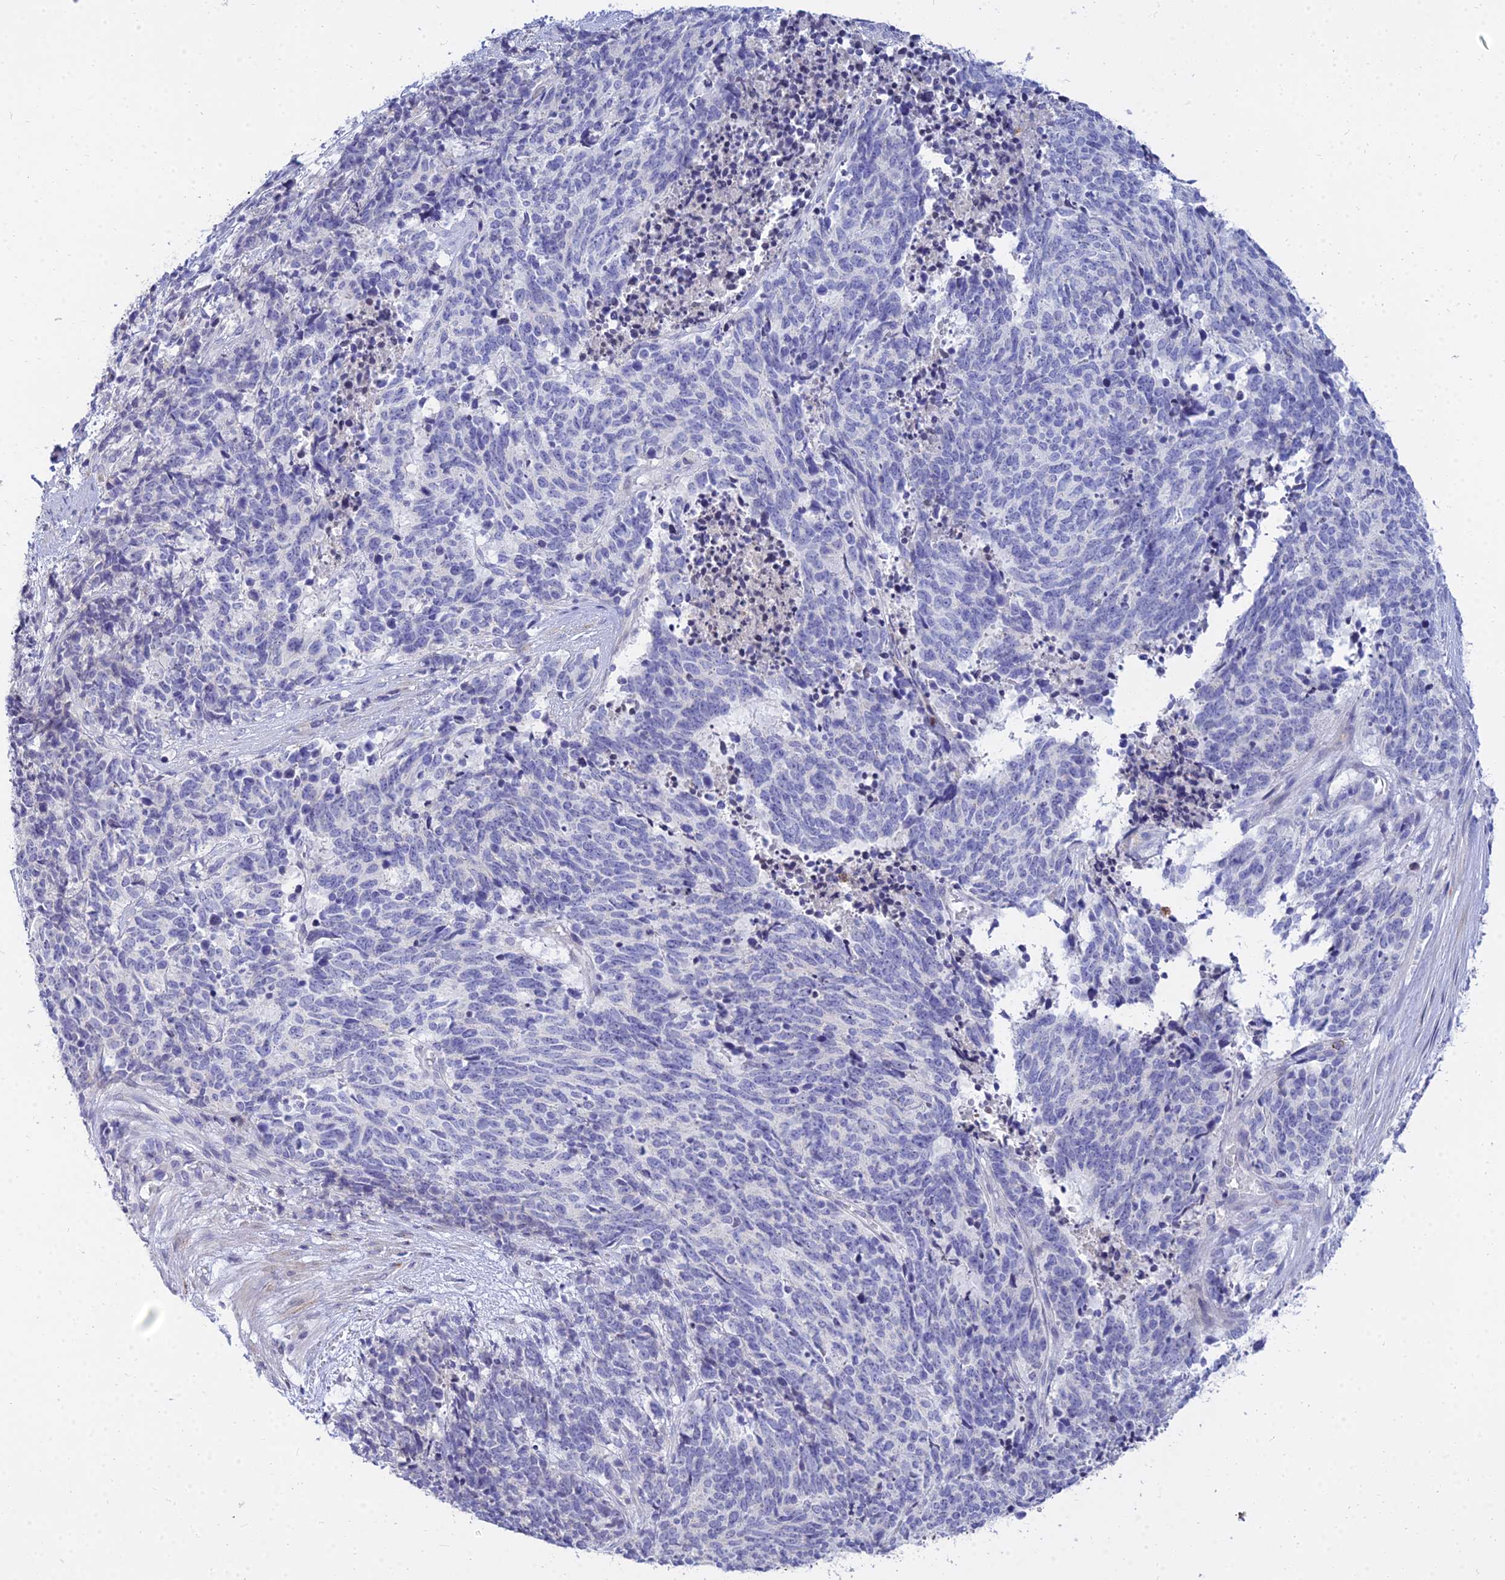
{"staining": {"intensity": "negative", "quantity": "none", "location": "none"}, "tissue": "cervical cancer", "cell_type": "Tumor cells", "image_type": "cancer", "snomed": [{"axis": "morphology", "description": "Squamous cell carcinoma, NOS"}, {"axis": "topography", "description": "Cervix"}], "caption": "This micrograph is of cervical cancer (squamous cell carcinoma) stained with immunohistochemistry to label a protein in brown with the nuclei are counter-stained blue. There is no staining in tumor cells.", "gene": "VWC2L", "patient": {"sex": "female", "age": 29}}